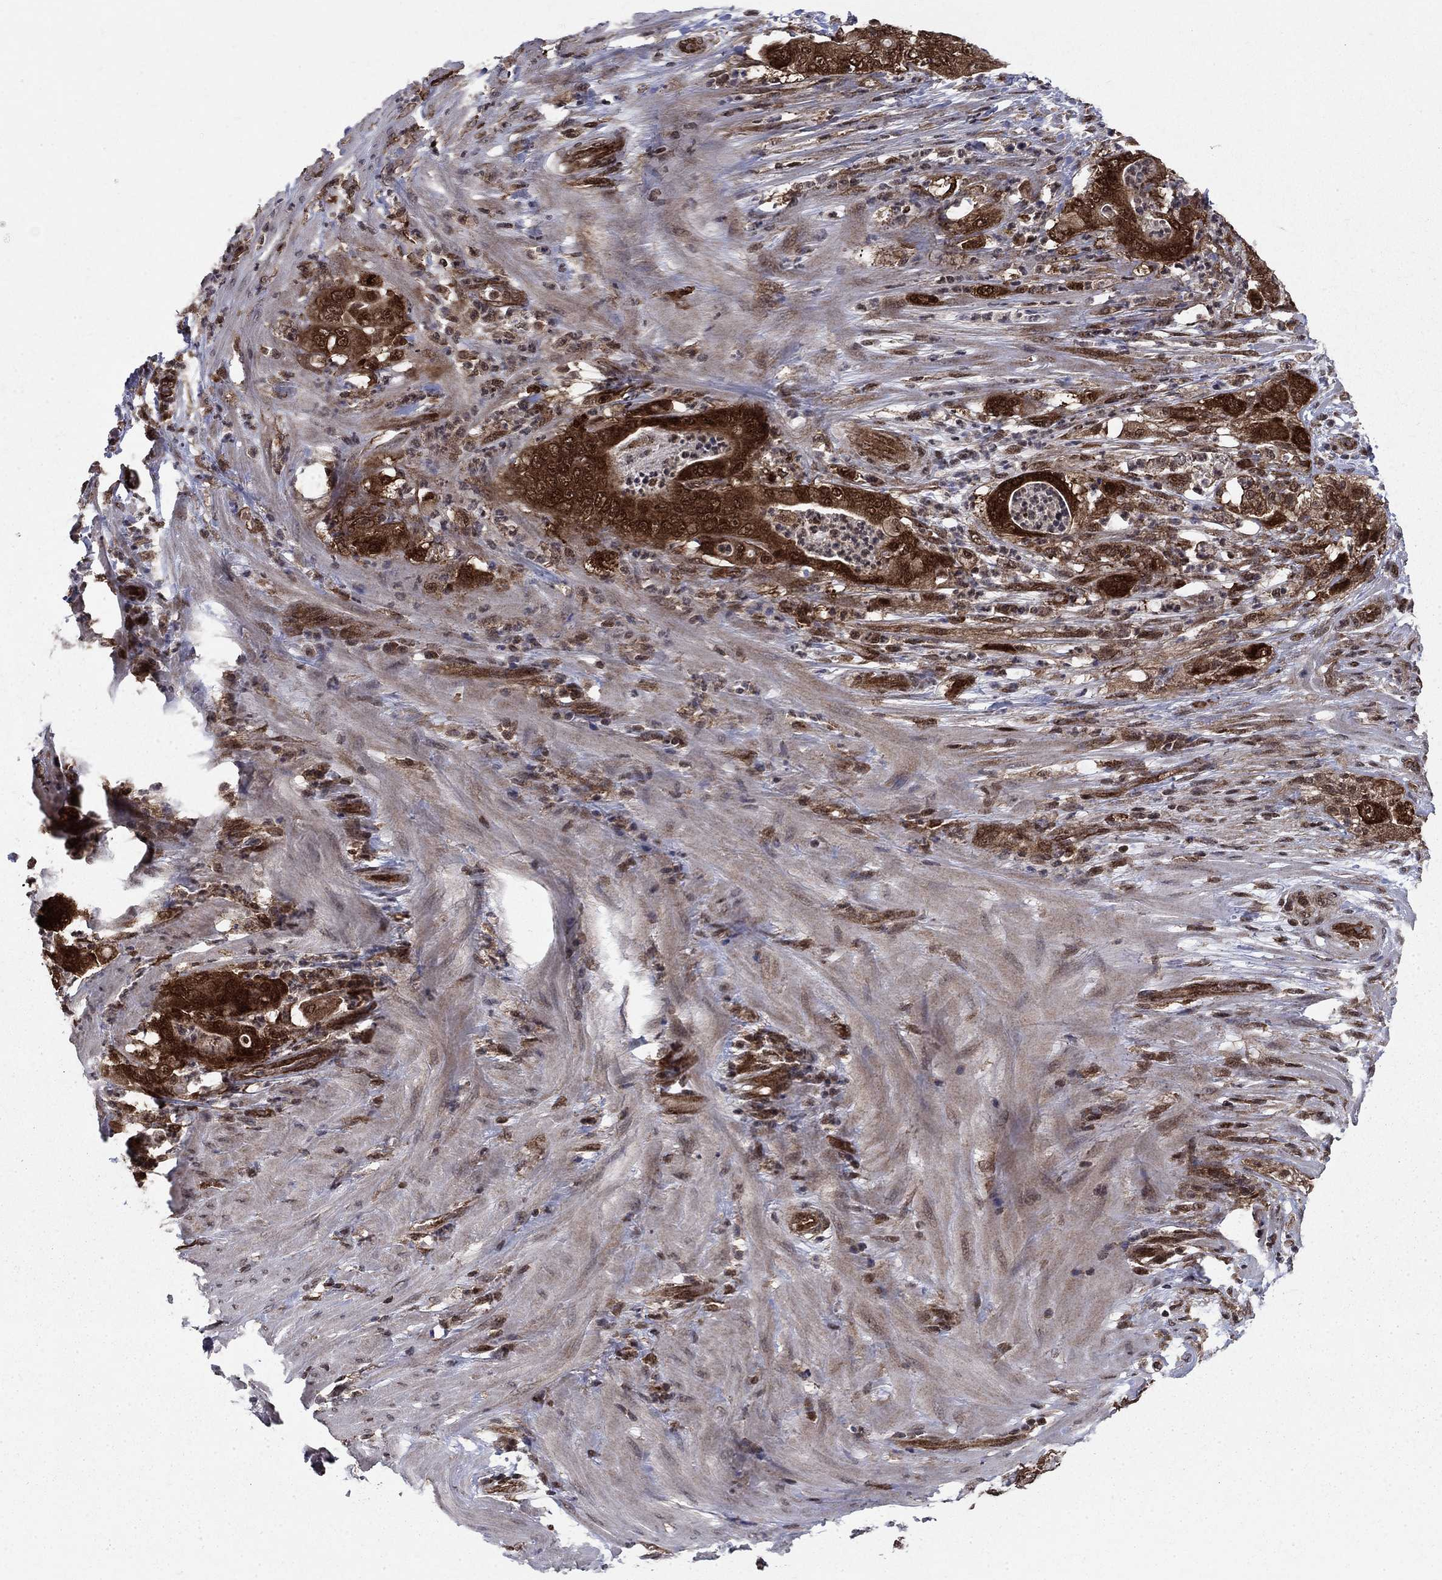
{"staining": {"intensity": "strong", "quantity": ">75%", "location": "cytoplasmic/membranous,nuclear"}, "tissue": "pancreatic cancer", "cell_type": "Tumor cells", "image_type": "cancer", "snomed": [{"axis": "morphology", "description": "Adenocarcinoma, NOS"}, {"axis": "topography", "description": "Pancreas"}], "caption": "A high-resolution micrograph shows immunohistochemistry (IHC) staining of pancreatic cancer (adenocarcinoma), which demonstrates strong cytoplasmic/membranous and nuclear positivity in about >75% of tumor cells. The staining was performed using DAB (3,3'-diaminobenzidine) to visualize the protein expression in brown, while the nuclei were stained in blue with hematoxylin (Magnification: 20x).", "gene": "DNAJA1", "patient": {"sex": "male", "age": 71}}